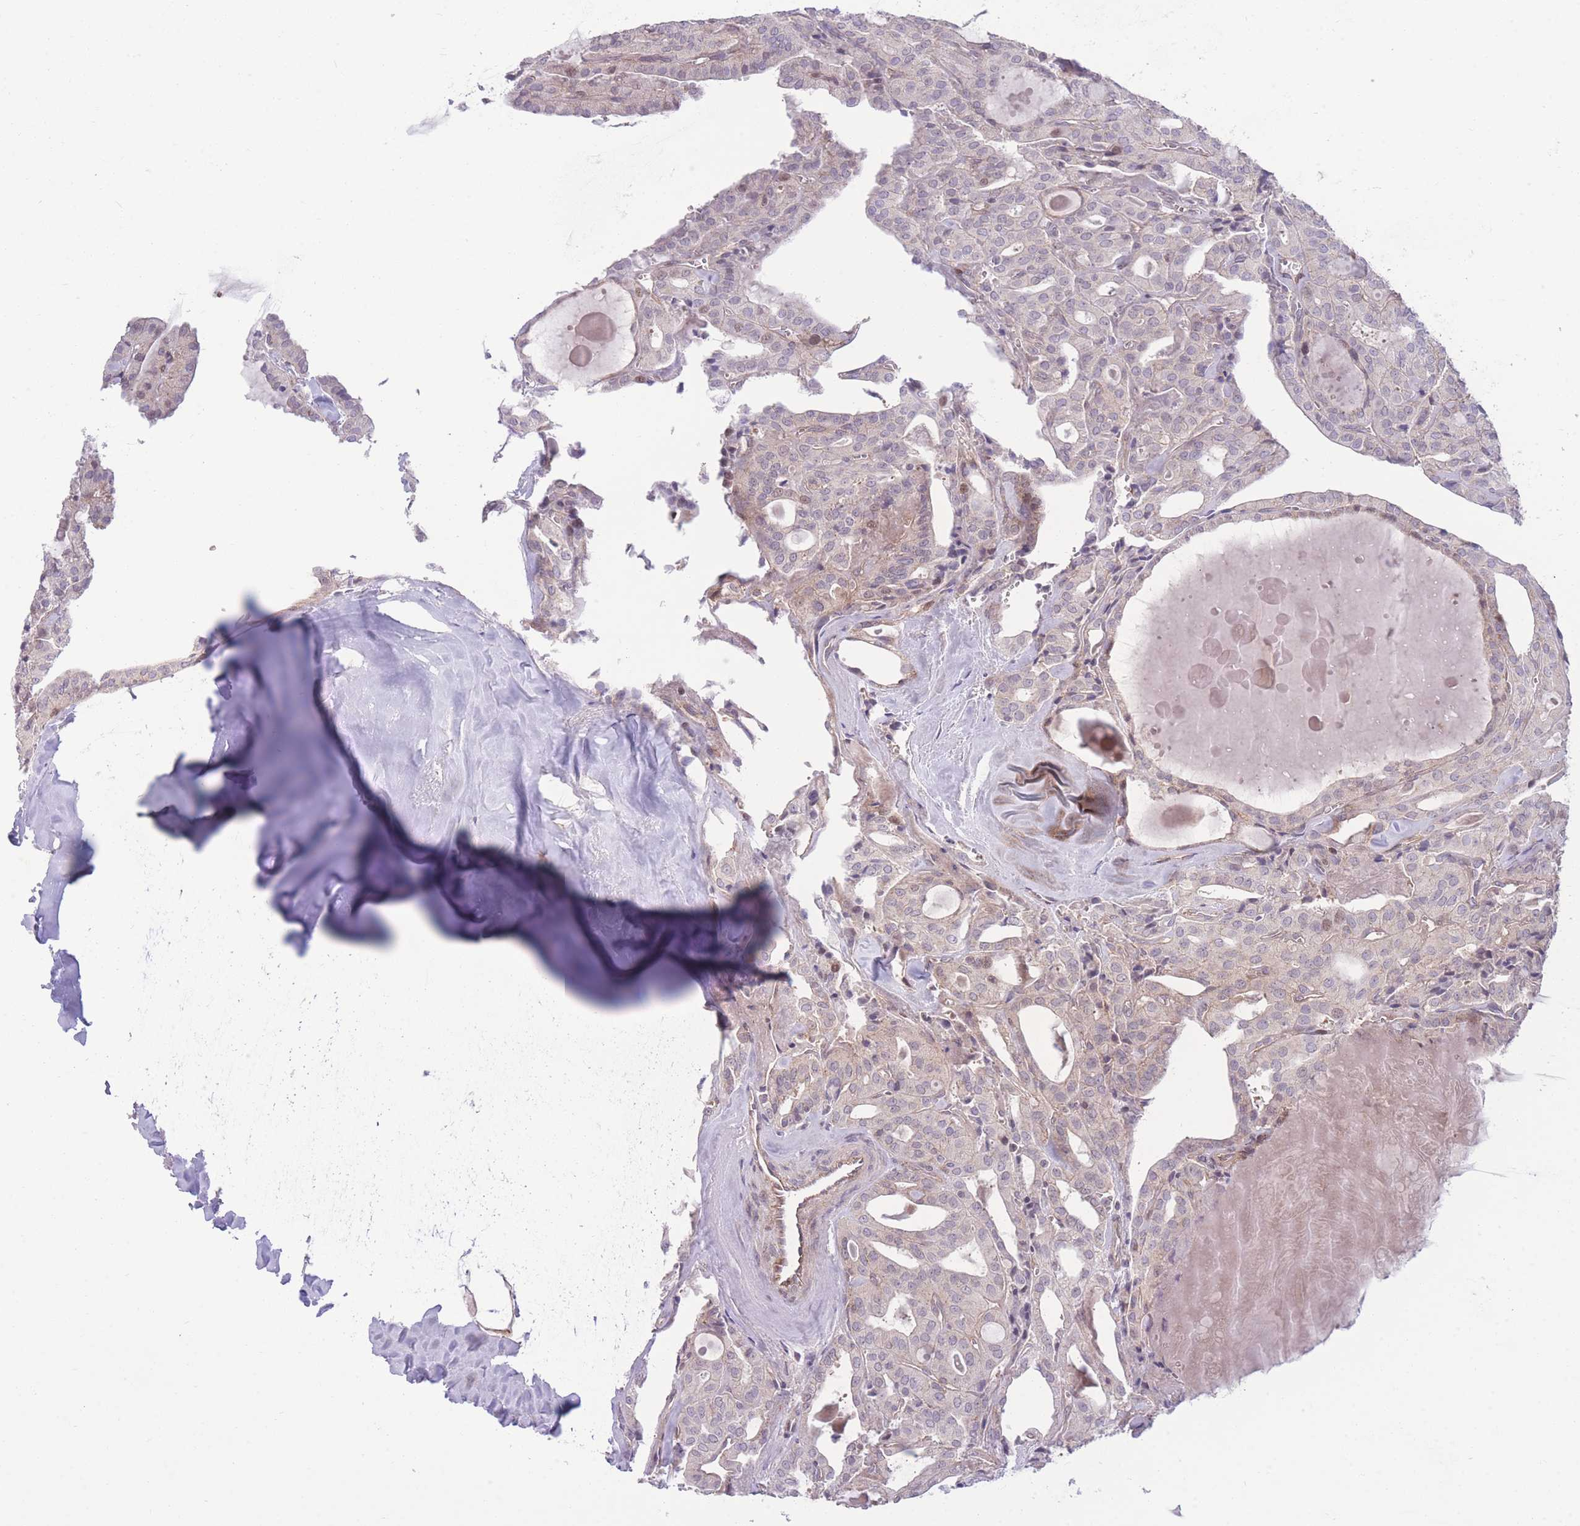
{"staining": {"intensity": "negative", "quantity": "none", "location": "none"}, "tissue": "thyroid cancer", "cell_type": "Tumor cells", "image_type": "cancer", "snomed": [{"axis": "morphology", "description": "Papillary adenocarcinoma, NOS"}, {"axis": "topography", "description": "Thyroid gland"}], "caption": "Immunohistochemistry image of neoplastic tissue: human thyroid papillary adenocarcinoma stained with DAB (3,3'-diaminobenzidine) demonstrates no significant protein positivity in tumor cells.", "gene": "RIC8A", "patient": {"sex": "male", "age": 52}}